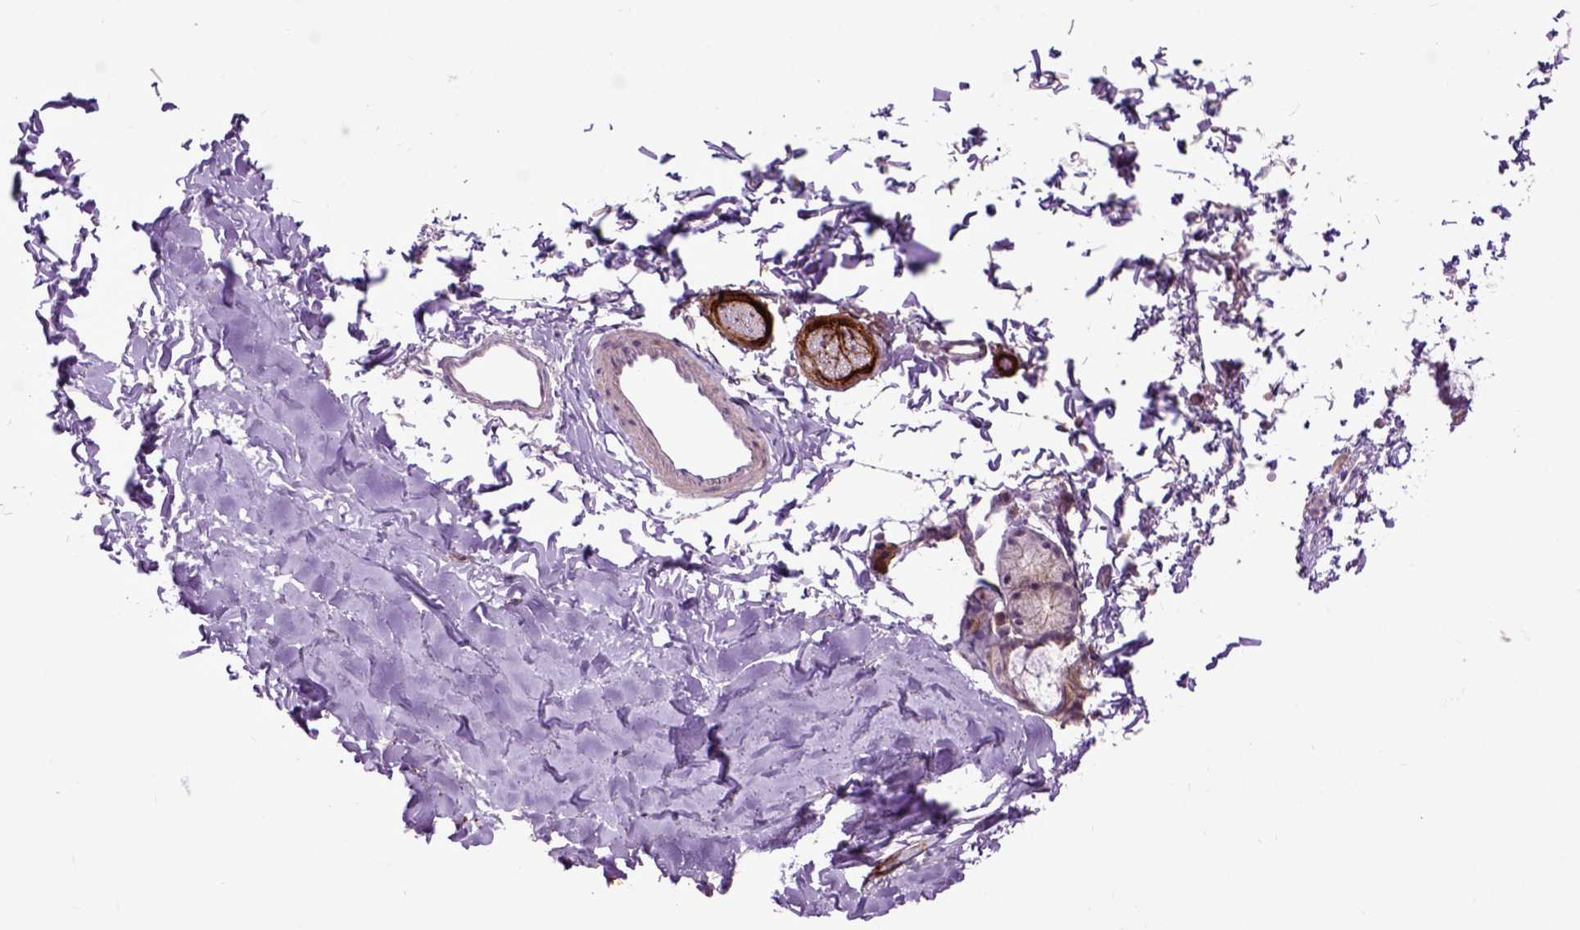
{"staining": {"intensity": "strong", "quantity": ">75%", "location": "cytoplasmic/membranous"}, "tissue": "soft tissue", "cell_type": "Chondrocytes", "image_type": "normal", "snomed": [{"axis": "morphology", "description": "Normal tissue, NOS"}, {"axis": "topography", "description": "Cartilage tissue"}, {"axis": "topography", "description": "Bronchus"}], "caption": "High-power microscopy captured an IHC image of unremarkable soft tissue, revealing strong cytoplasmic/membranous expression in about >75% of chondrocytes.", "gene": "EMILIN3", "patient": {"sex": "female", "age": 79}}